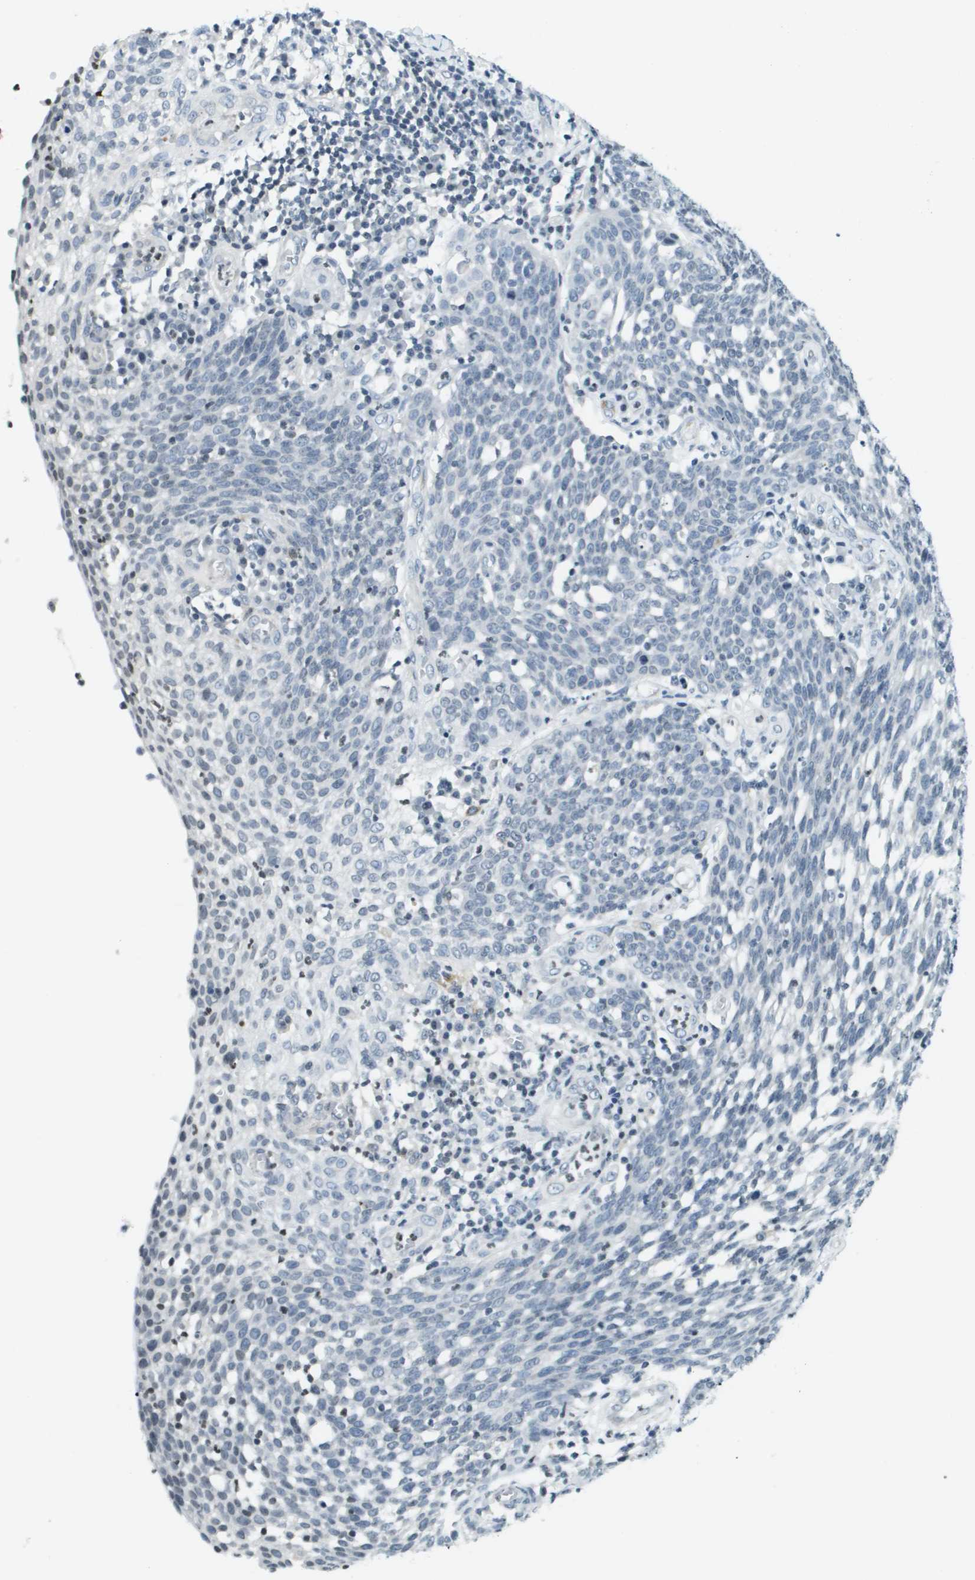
{"staining": {"intensity": "negative", "quantity": "none", "location": "none"}, "tissue": "cervical cancer", "cell_type": "Tumor cells", "image_type": "cancer", "snomed": [{"axis": "morphology", "description": "Squamous cell carcinoma, NOS"}, {"axis": "topography", "description": "Cervix"}], "caption": "Immunohistochemistry photomicrograph of human squamous cell carcinoma (cervical) stained for a protein (brown), which displays no staining in tumor cells.", "gene": "UVRAG", "patient": {"sex": "female", "age": 34}}